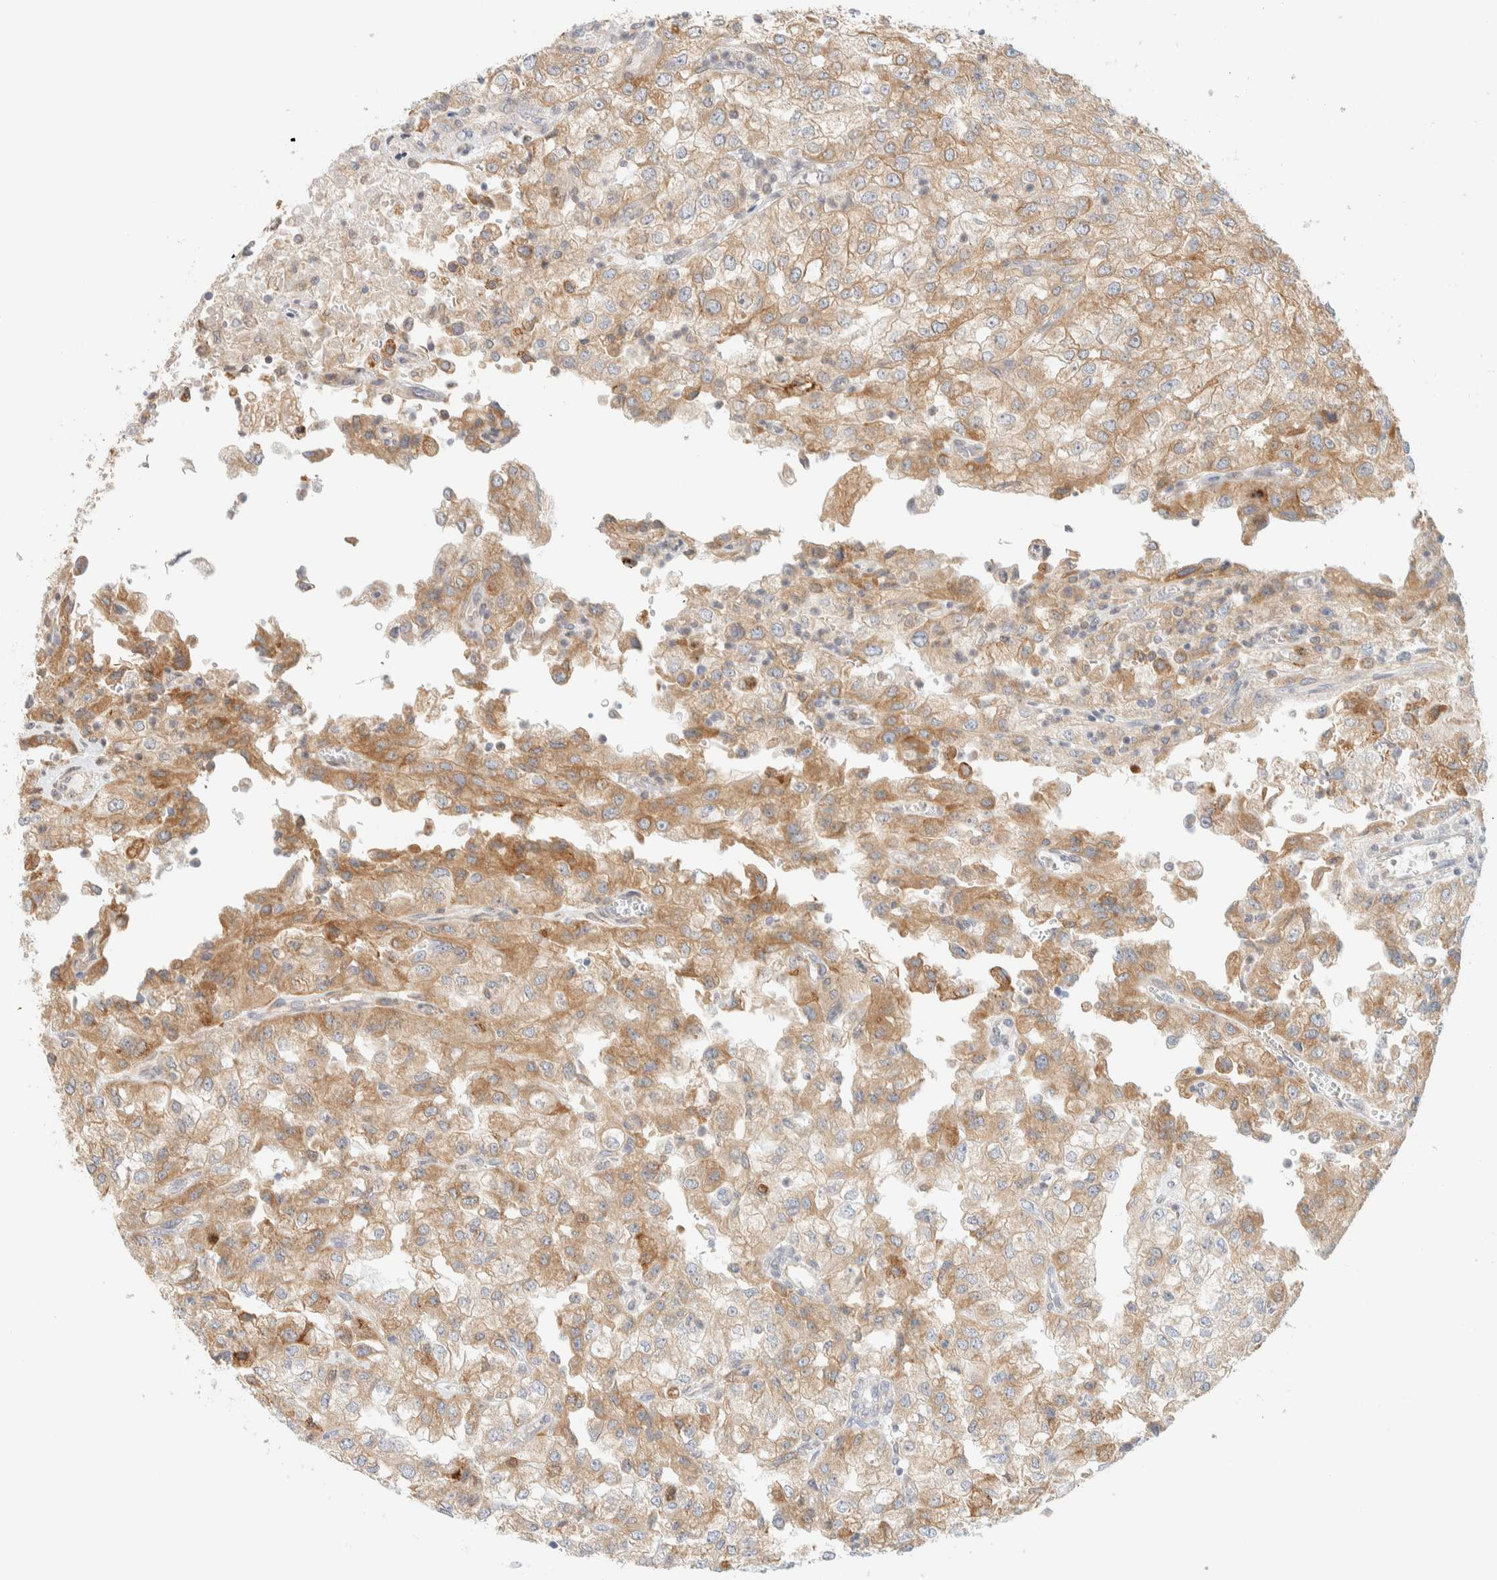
{"staining": {"intensity": "moderate", "quantity": ">75%", "location": "cytoplasmic/membranous"}, "tissue": "renal cancer", "cell_type": "Tumor cells", "image_type": "cancer", "snomed": [{"axis": "morphology", "description": "Adenocarcinoma, NOS"}, {"axis": "topography", "description": "Kidney"}], "caption": "Immunohistochemical staining of adenocarcinoma (renal) shows medium levels of moderate cytoplasmic/membranous expression in approximately >75% of tumor cells. Using DAB (3,3'-diaminobenzidine) (brown) and hematoxylin (blue) stains, captured at high magnification using brightfield microscopy.", "gene": "NT5C", "patient": {"sex": "female", "age": 54}}